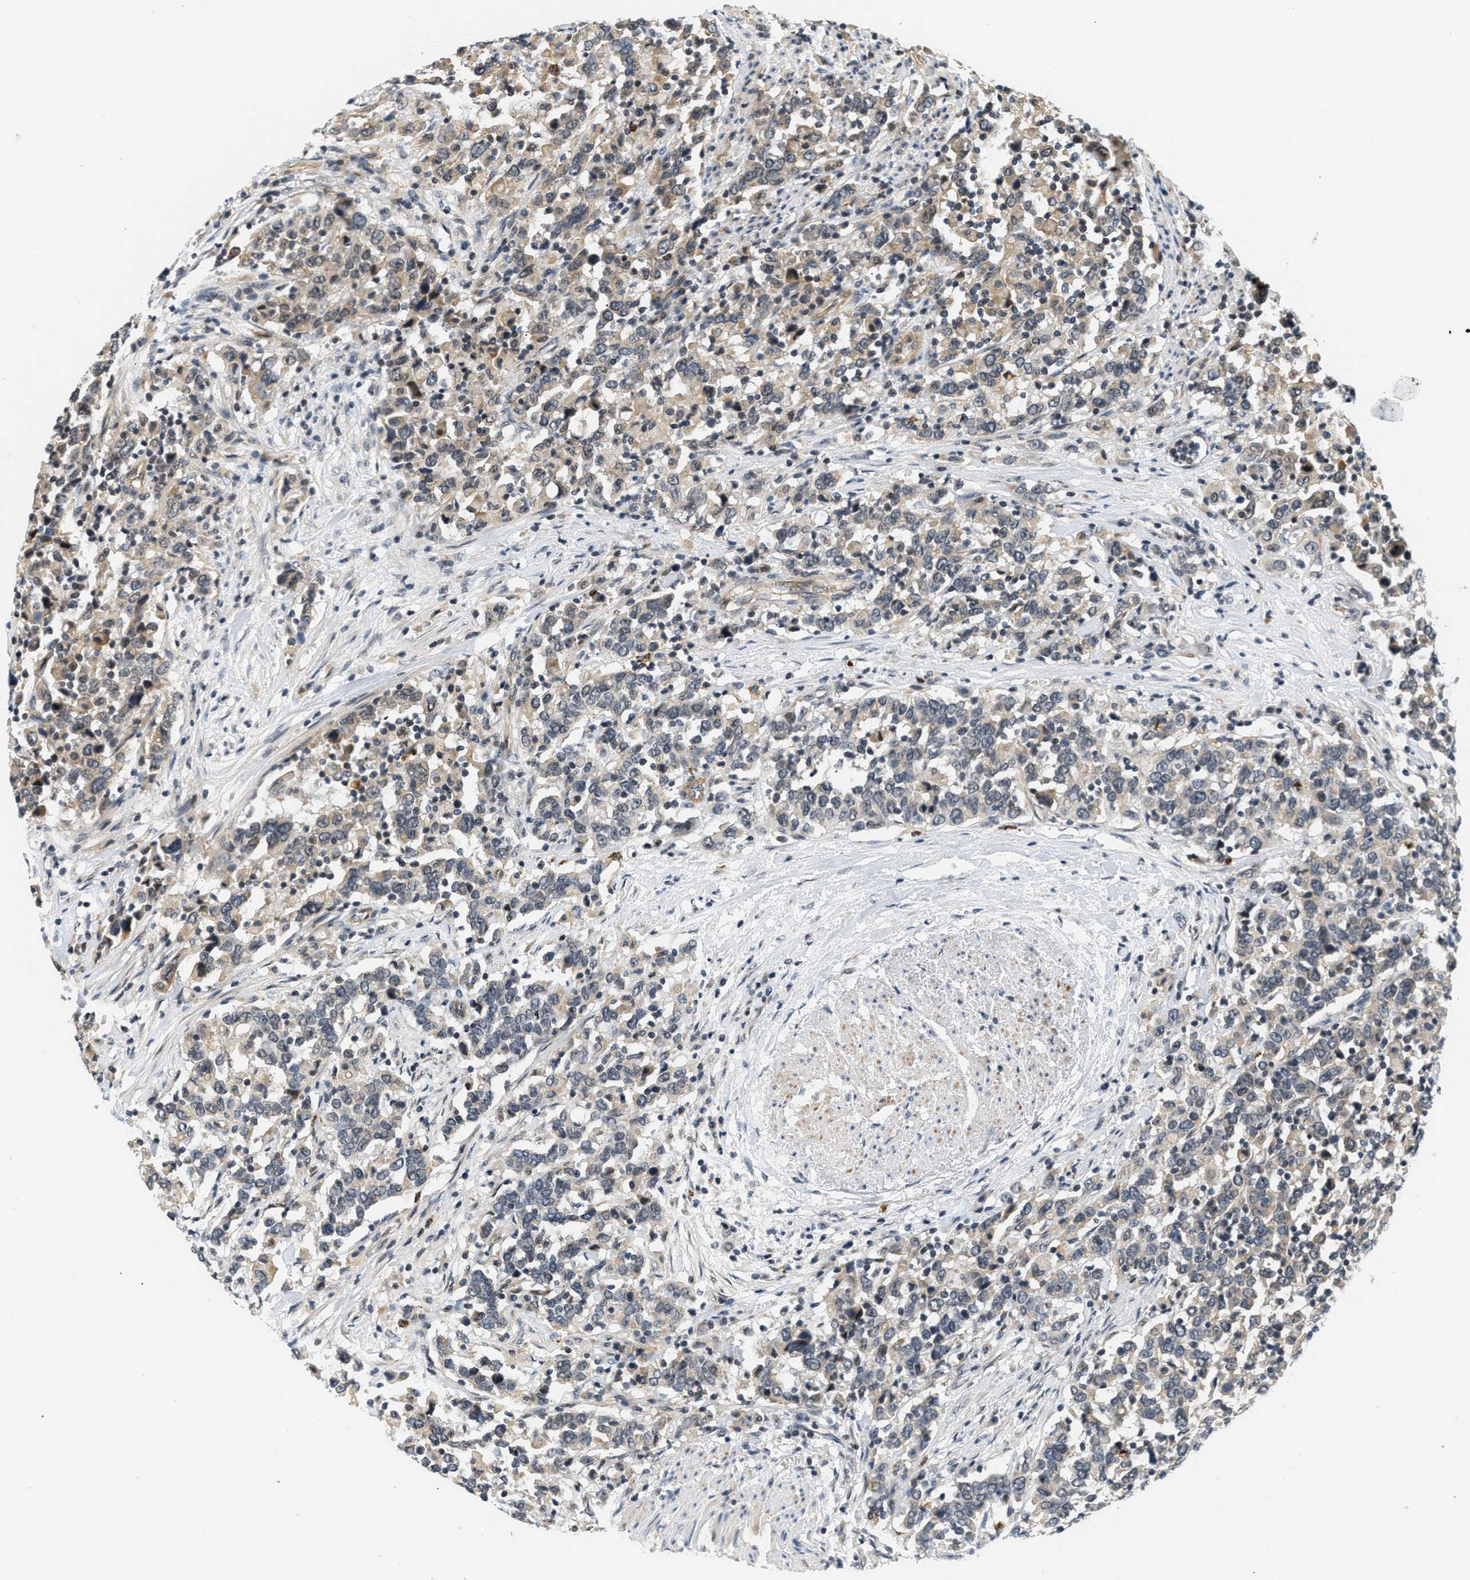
{"staining": {"intensity": "weak", "quantity": ">75%", "location": "cytoplasmic/membranous"}, "tissue": "urothelial cancer", "cell_type": "Tumor cells", "image_type": "cancer", "snomed": [{"axis": "morphology", "description": "Urothelial carcinoma, High grade"}, {"axis": "topography", "description": "Urinary bladder"}], "caption": "DAB (3,3'-diaminobenzidine) immunohistochemical staining of human urothelial cancer displays weak cytoplasmic/membranous protein expression in about >75% of tumor cells. (DAB IHC, brown staining for protein, blue staining for nuclei).", "gene": "KMT2A", "patient": {"sex": "male", "age": 61}}